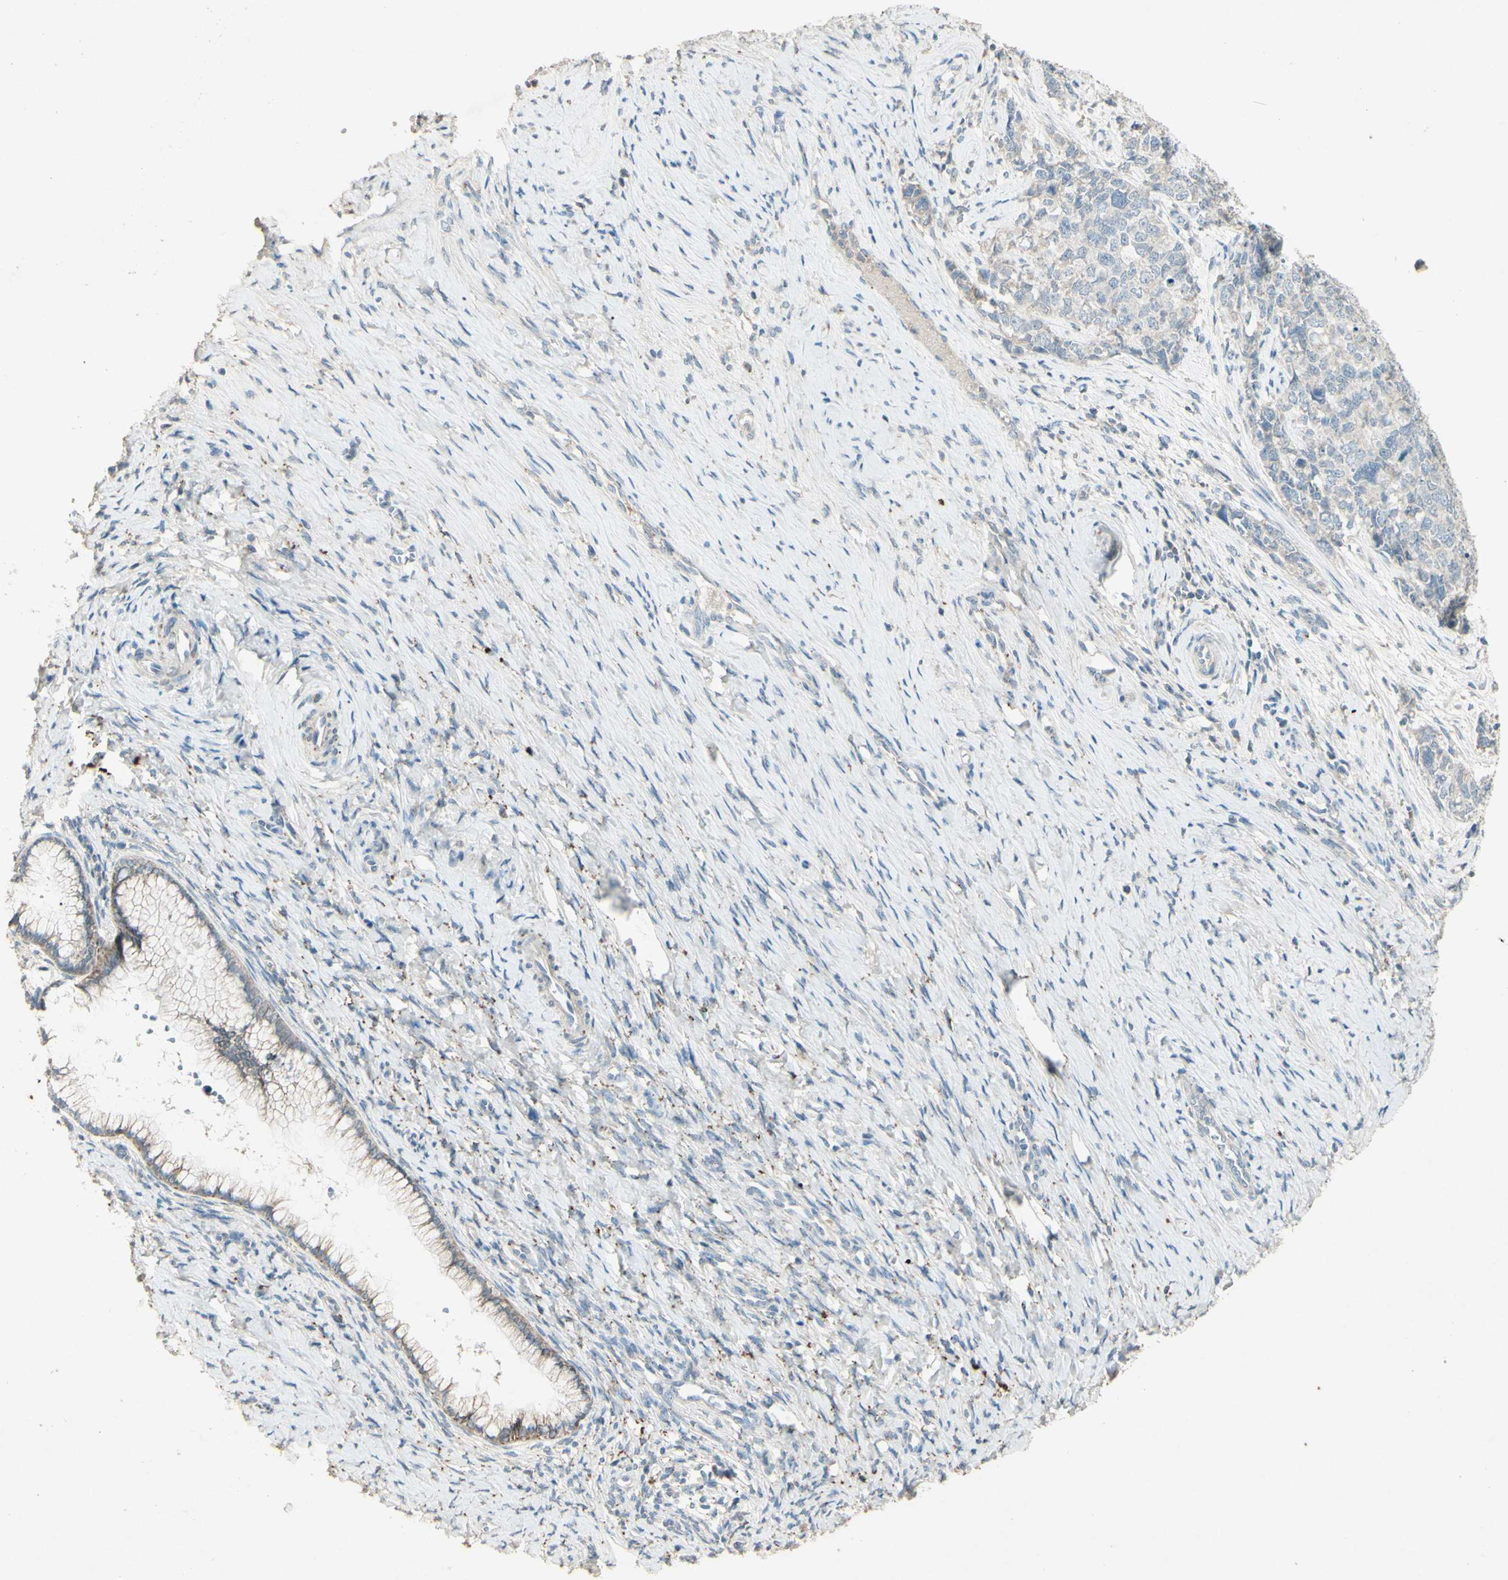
{"staining": {"intensity": "negative", "quantity": "none", "location": "none"}, "tissue": "cervical cancer", "cell_type": "Tumor cells", "image_type": "cancer", "snomed": [{"axis": "morphology", "description": "Squamous cell carcinoma, NOS"}, {"axis": "topography", "description": "Cervix"}], "caption": "DAB (3,3'-diaminobenzidine) immunohistochemical staining of cervical squamous cell carcinoma demonstrates no significant staining in tumor cells.", "gene": "TIMM21", "patient": {"sex": "female", "age": 63}}